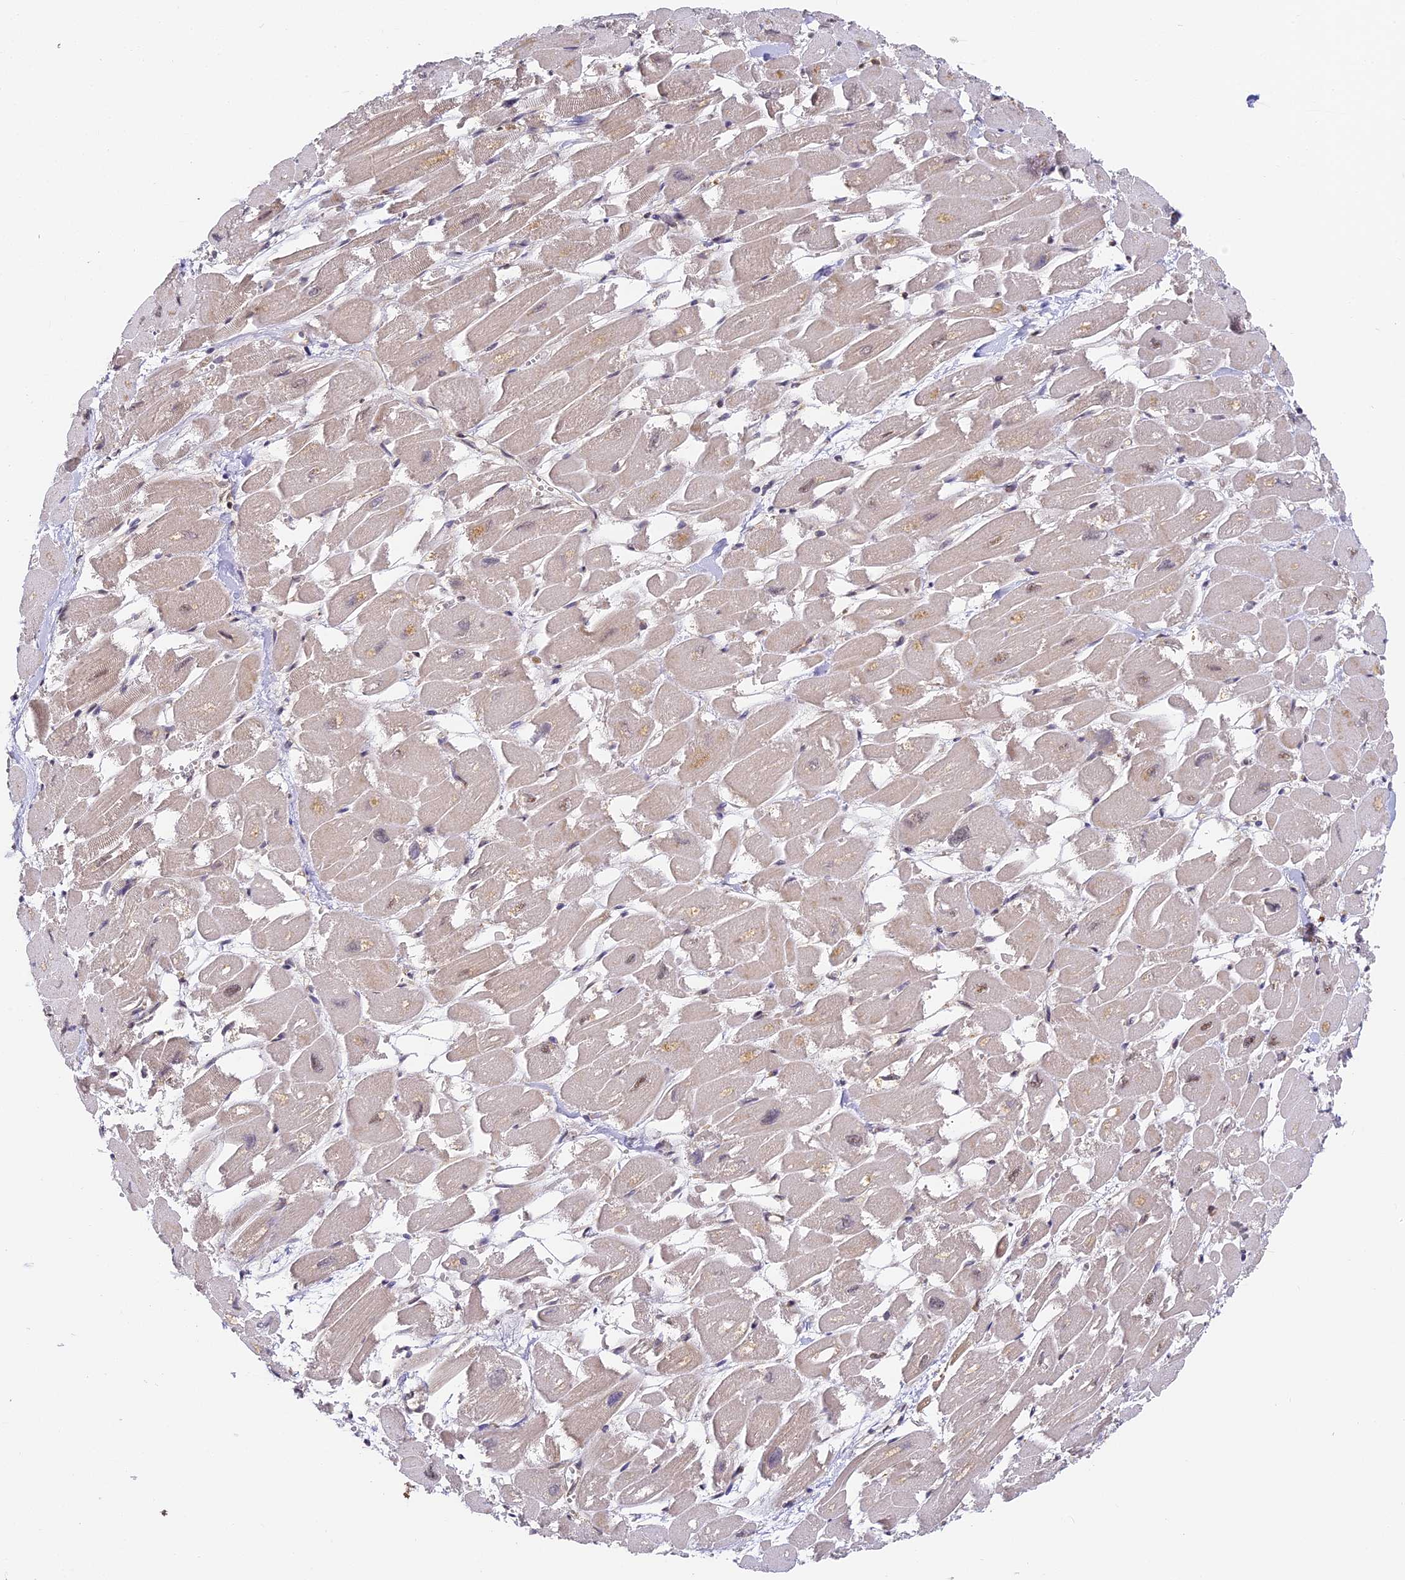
{"staining": {"intensity": "weak", "quantity": "25%-75%", "location": "cytoplasmic/membranous,nuclear"}, "tissue": "heart muscle", "cell_type": "Cardiomyocytes", "image_type": "normal", "snomed": [{"axis": "morphology", "description": "Normal tissue, NOS"}, {"axis": "topography", "description": "Heart"}], "caption": "Immunohistochemistry (IHC) (DAB) staining of benign heart muscle displays weak cytoplasmic/membranous,nuclear protein expression in approximately 25%-75% of cardiomyocytes.", "gene": "ENSG00000268870", "patient": {"sex": "male", "age": 54}}